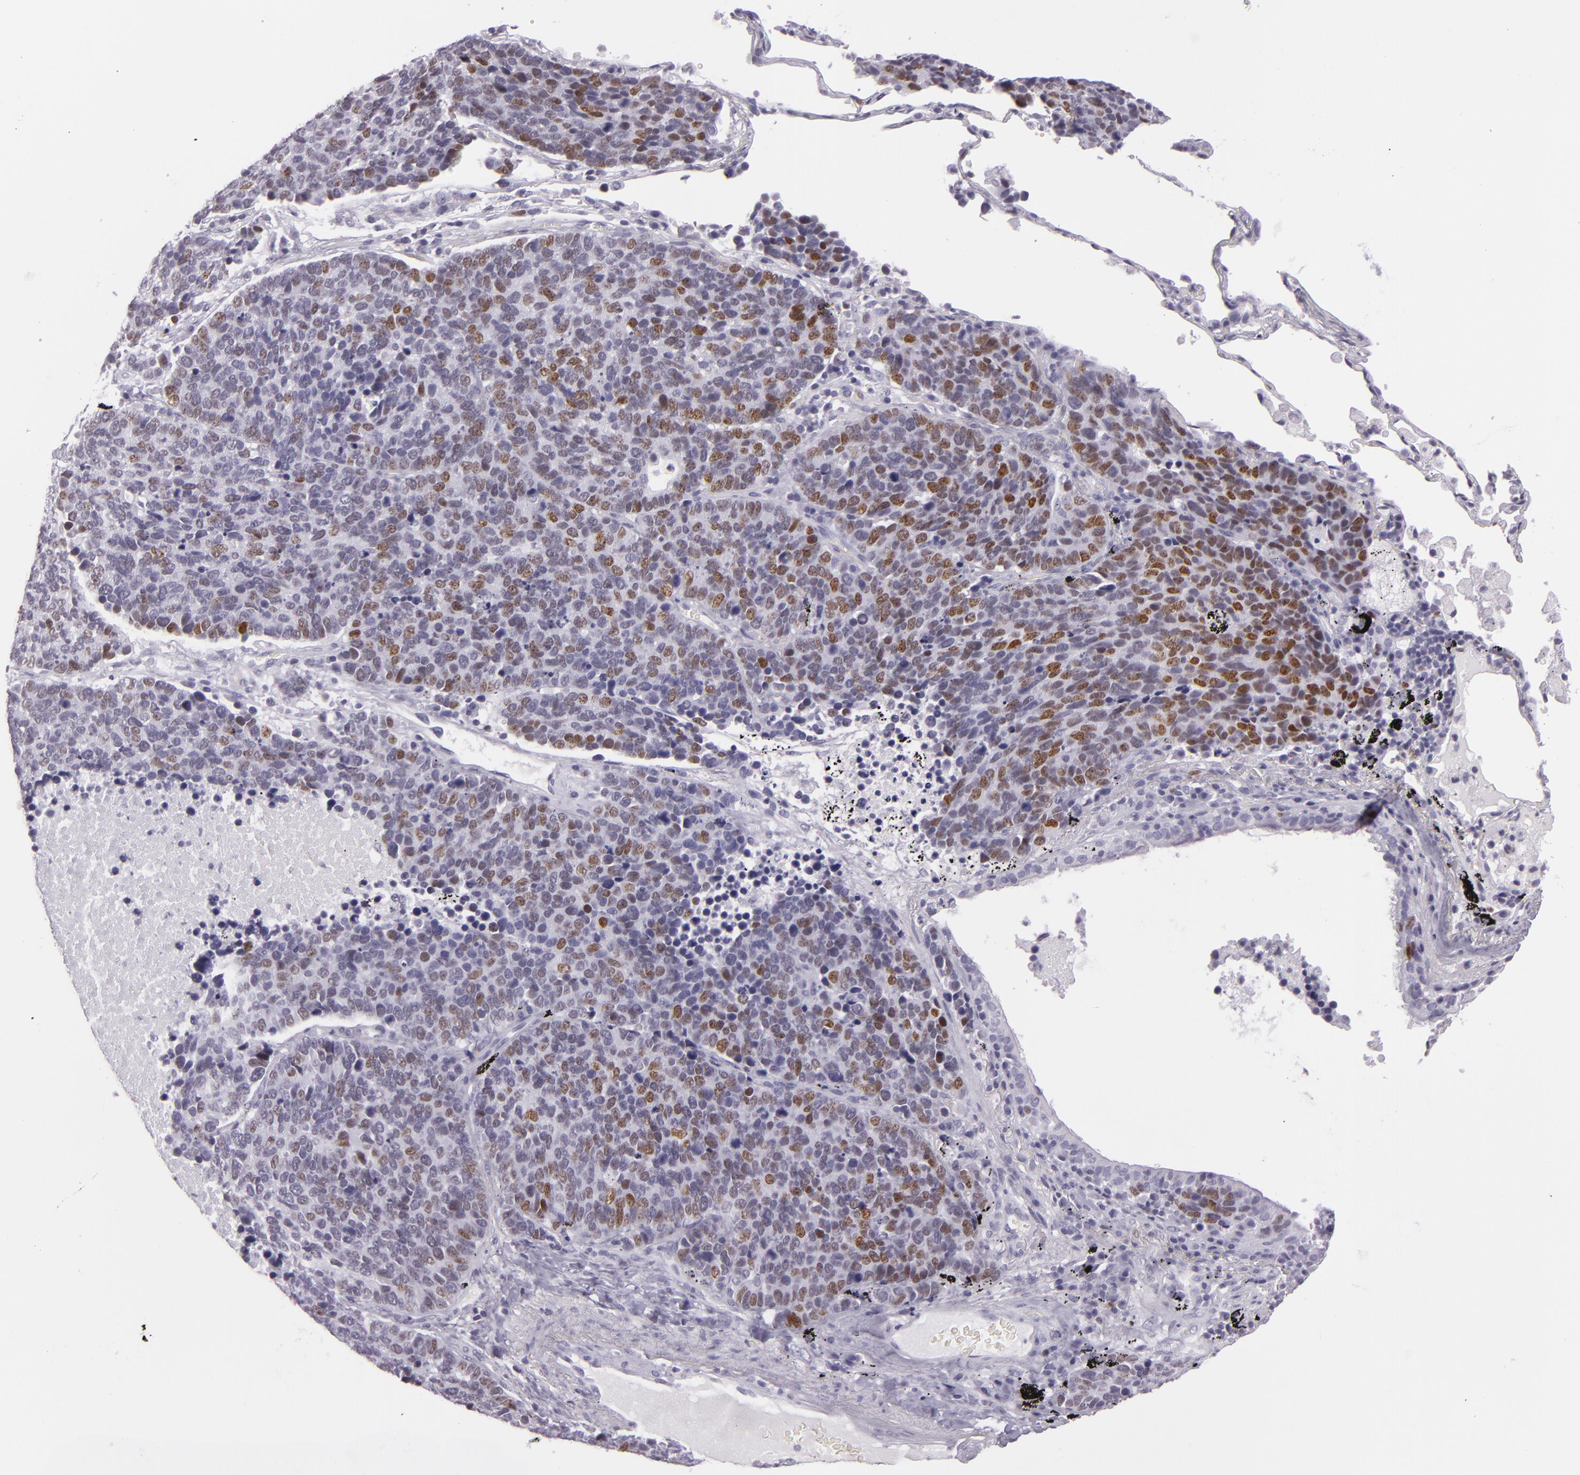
{"staining": {"intensity": "weak", "quantity": "<25%", "location": "nuclear"}, "tissue": "lung cancer", "cell_type": "Tumor cells", "image_type": "cancer", "snomed": [{"axis": "morphology", "description": "Neoplasm, malignant, NOS"}, {"axis": "topography", "description": "Lung"}], "caption": "This is an IHC histopathology image of neoplasm (malignant) (lung). There is no staining in tumor cells.", "gene": "MCM3", "patient": {"sex": "female", "age": 75}}